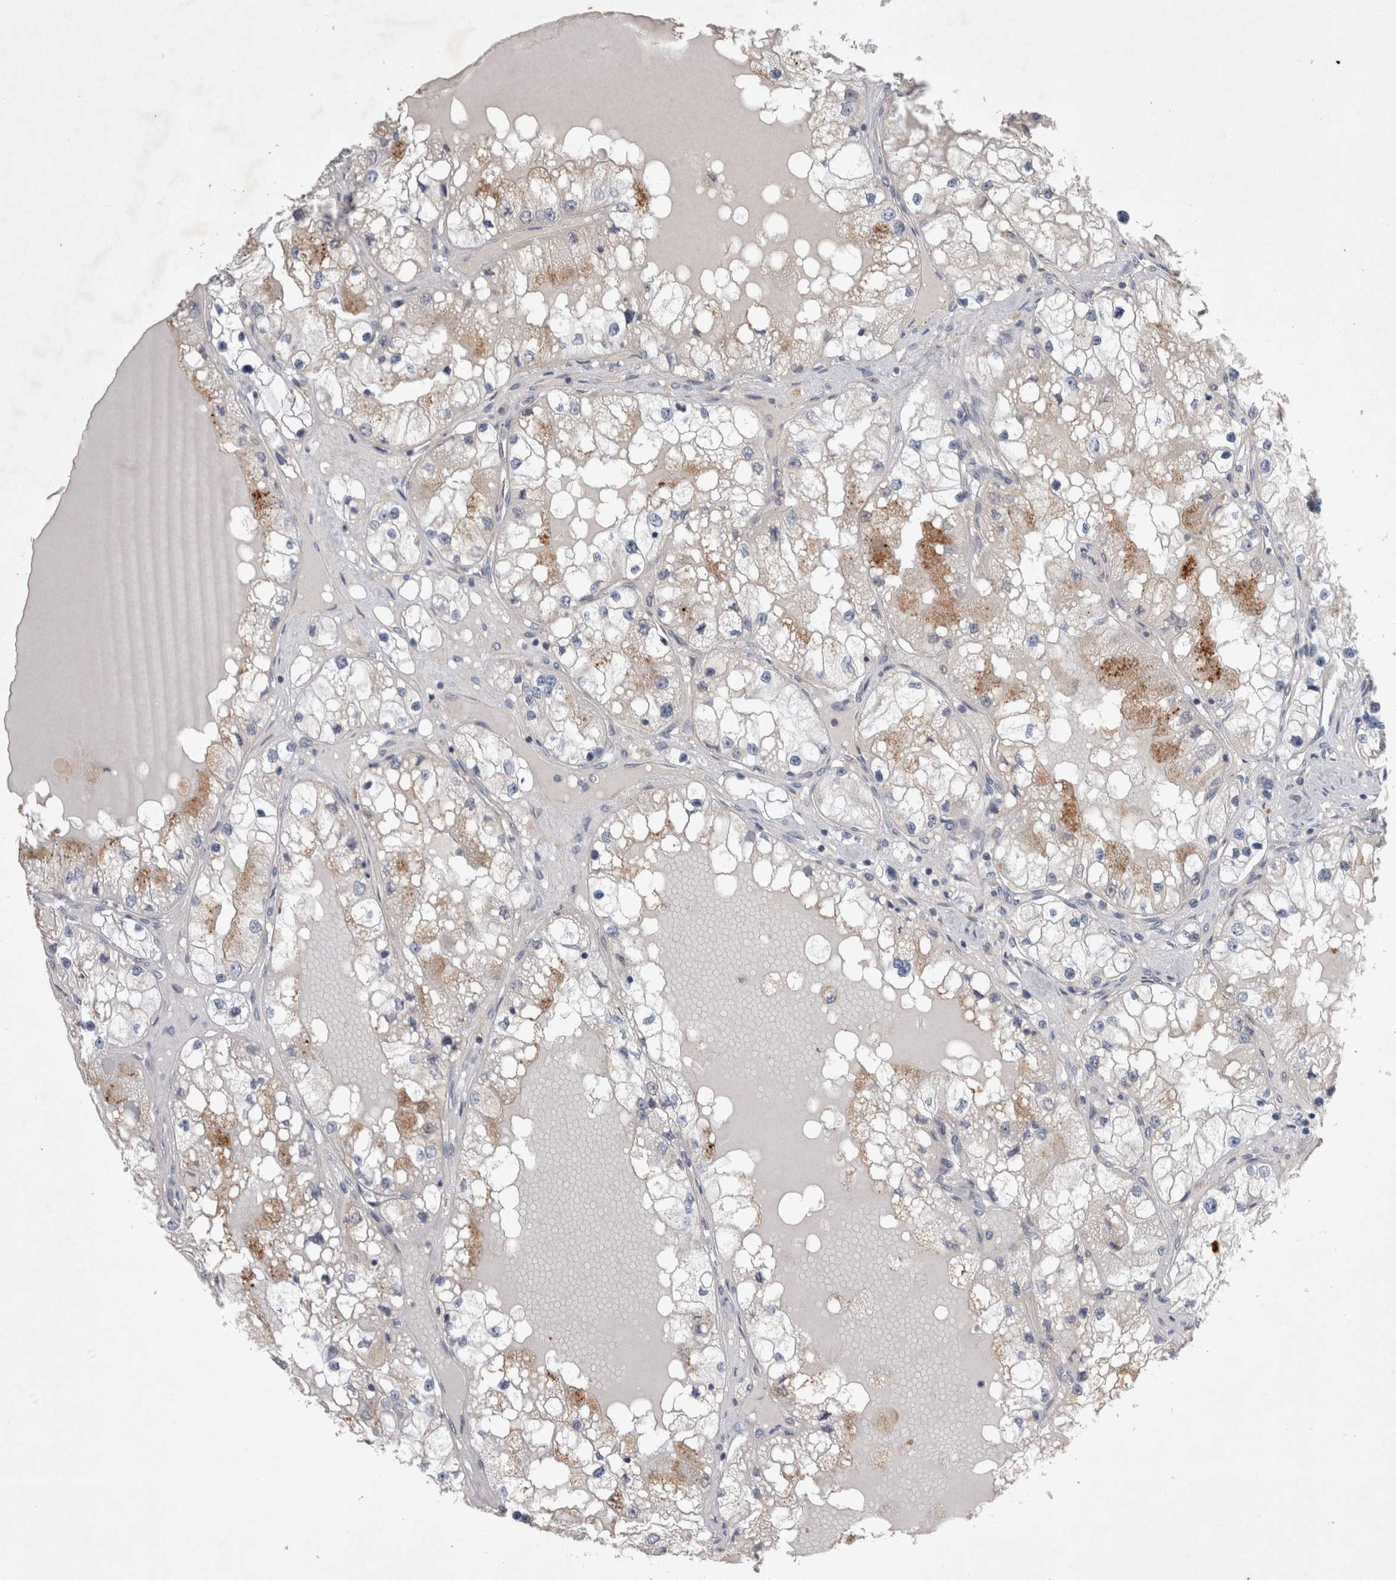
{"staining": {"intensity": "moderate", "quantity": "<25%", "location": "cytoplasmic/membranous"}, "tissue": "renal cancer", "cell_type": "Tumor cells", "image_type": "cancer", "snomed": [{"axis": "morphology", "description": "Adenocarcinoma, NOS"}, {"axis": "topography", "description": "Kidney"}], "caption": "Immunohistochemical staining of adenocarcinoma (renal) displays moderate cytoplasmic/membranous protein staining in about <25% of tumor cells.", "gene": "STRADB", "patient": {"sex": "male", "age": 68}}